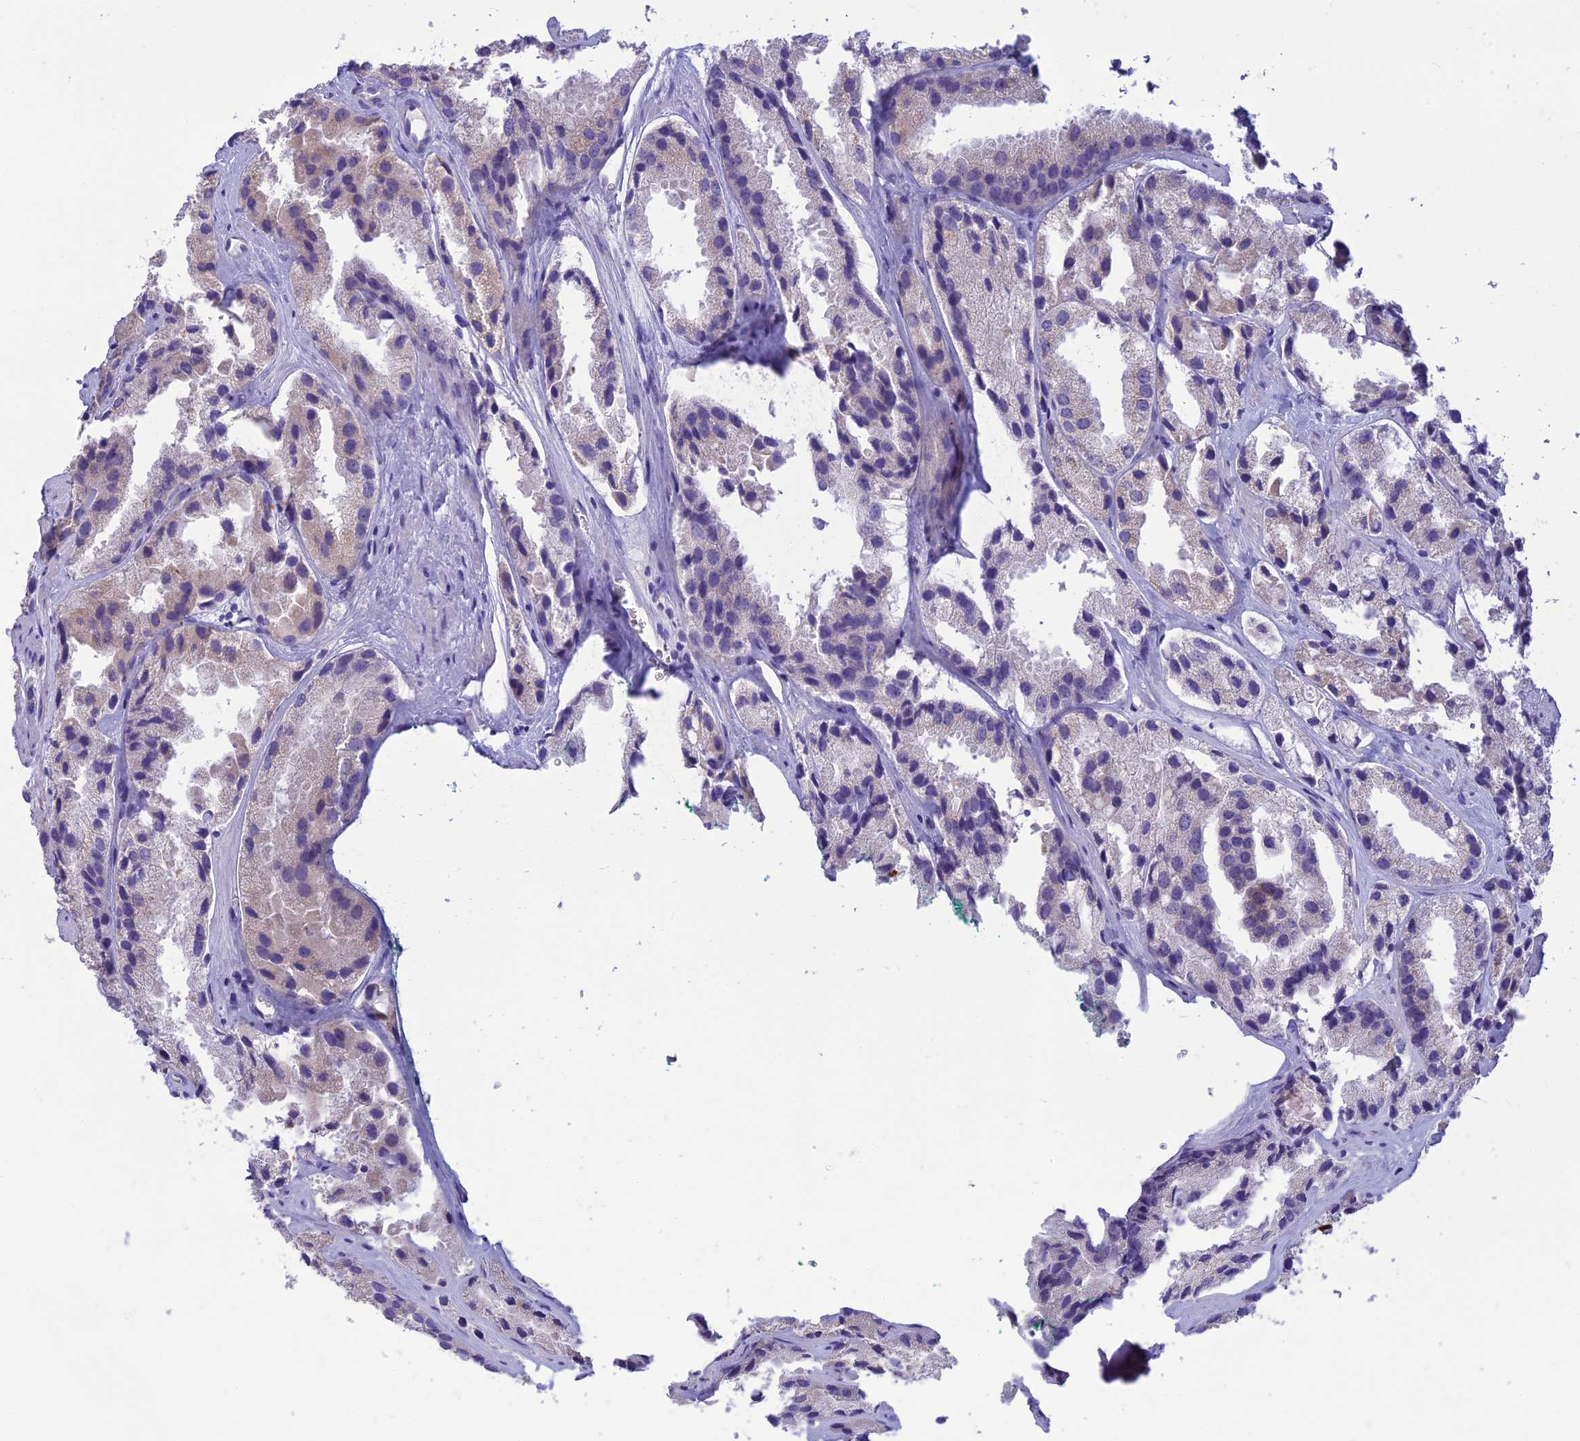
{"staining": {"intensity": "negative", "quantity": "none", "location": "none"}, "tissue": "prostate cancer", "cell_type": "Tumor cells", "image_type": "cancer", "snomed": [{"axis": "morphology", "description": "Adenocarcinoma, High grade"}, {"axis": "topography", "description": "Prostate"}], "caption": "IHC photomicrograph of neoplastic tissue: human prostate cancer (high-grade adenocarcinoma) stained with DAB reveals no significant protein expression in tumor cells.", "gene": "DHDH", "patient": {"sex": "male", "age": 66}}